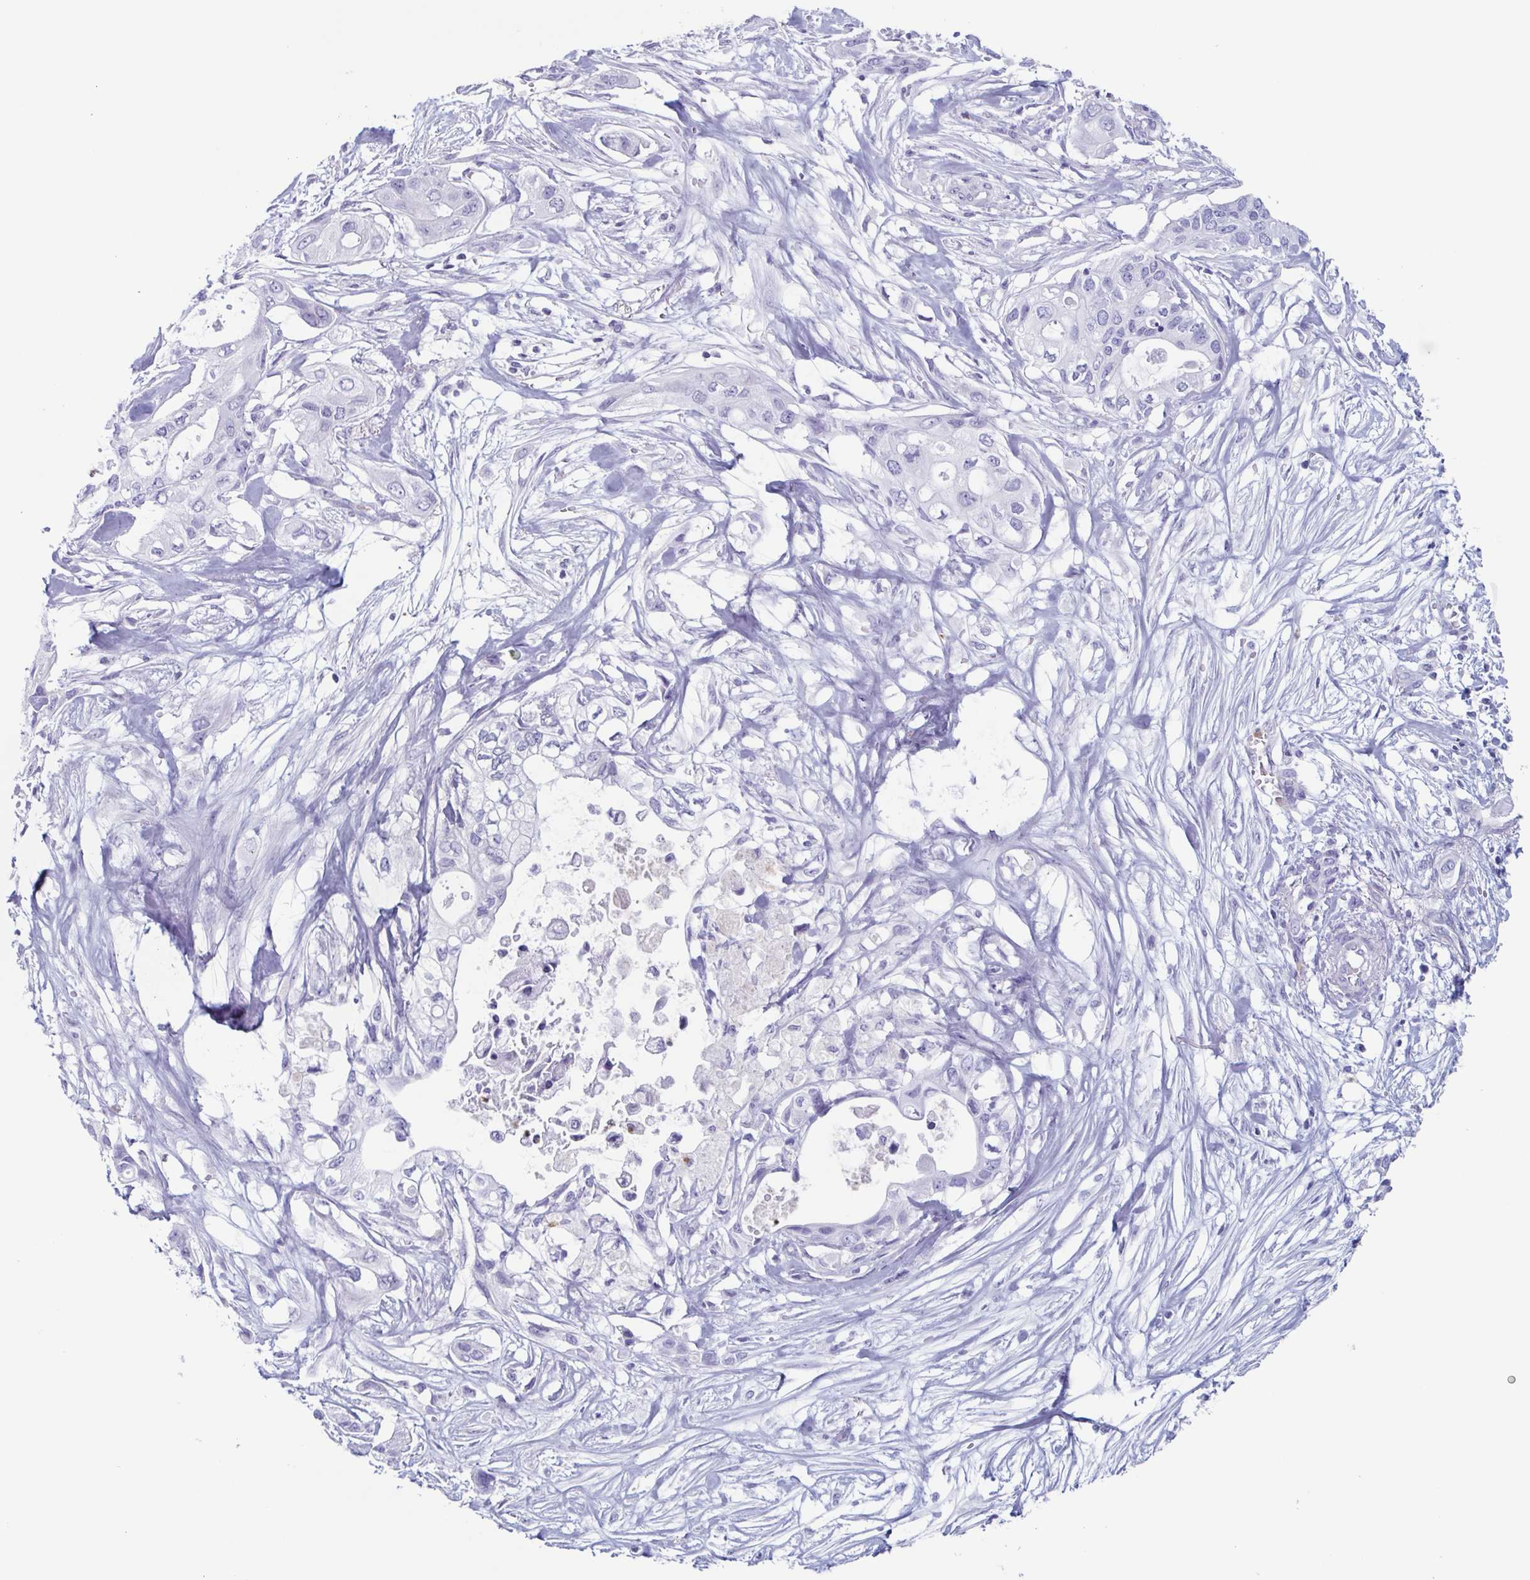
{"staining": {"intensity": "negative", "quantity": "none", "location": "none"}, "tissue": "pancreatic cancer", "cell_type": "Tumor cells", "image_type": "cancer", "snomed": [{"axis": "morphology", "description": "Adenocarcinoma, NOS"}, {"axis": "topography", "description": "Pancreas"}], "caption": "IHC of human adenocarcinoma (pancreatic) exhibits no staining in tumor cells.", "gene": "BPI", "patient": {"sex": "female", "age": 63}}